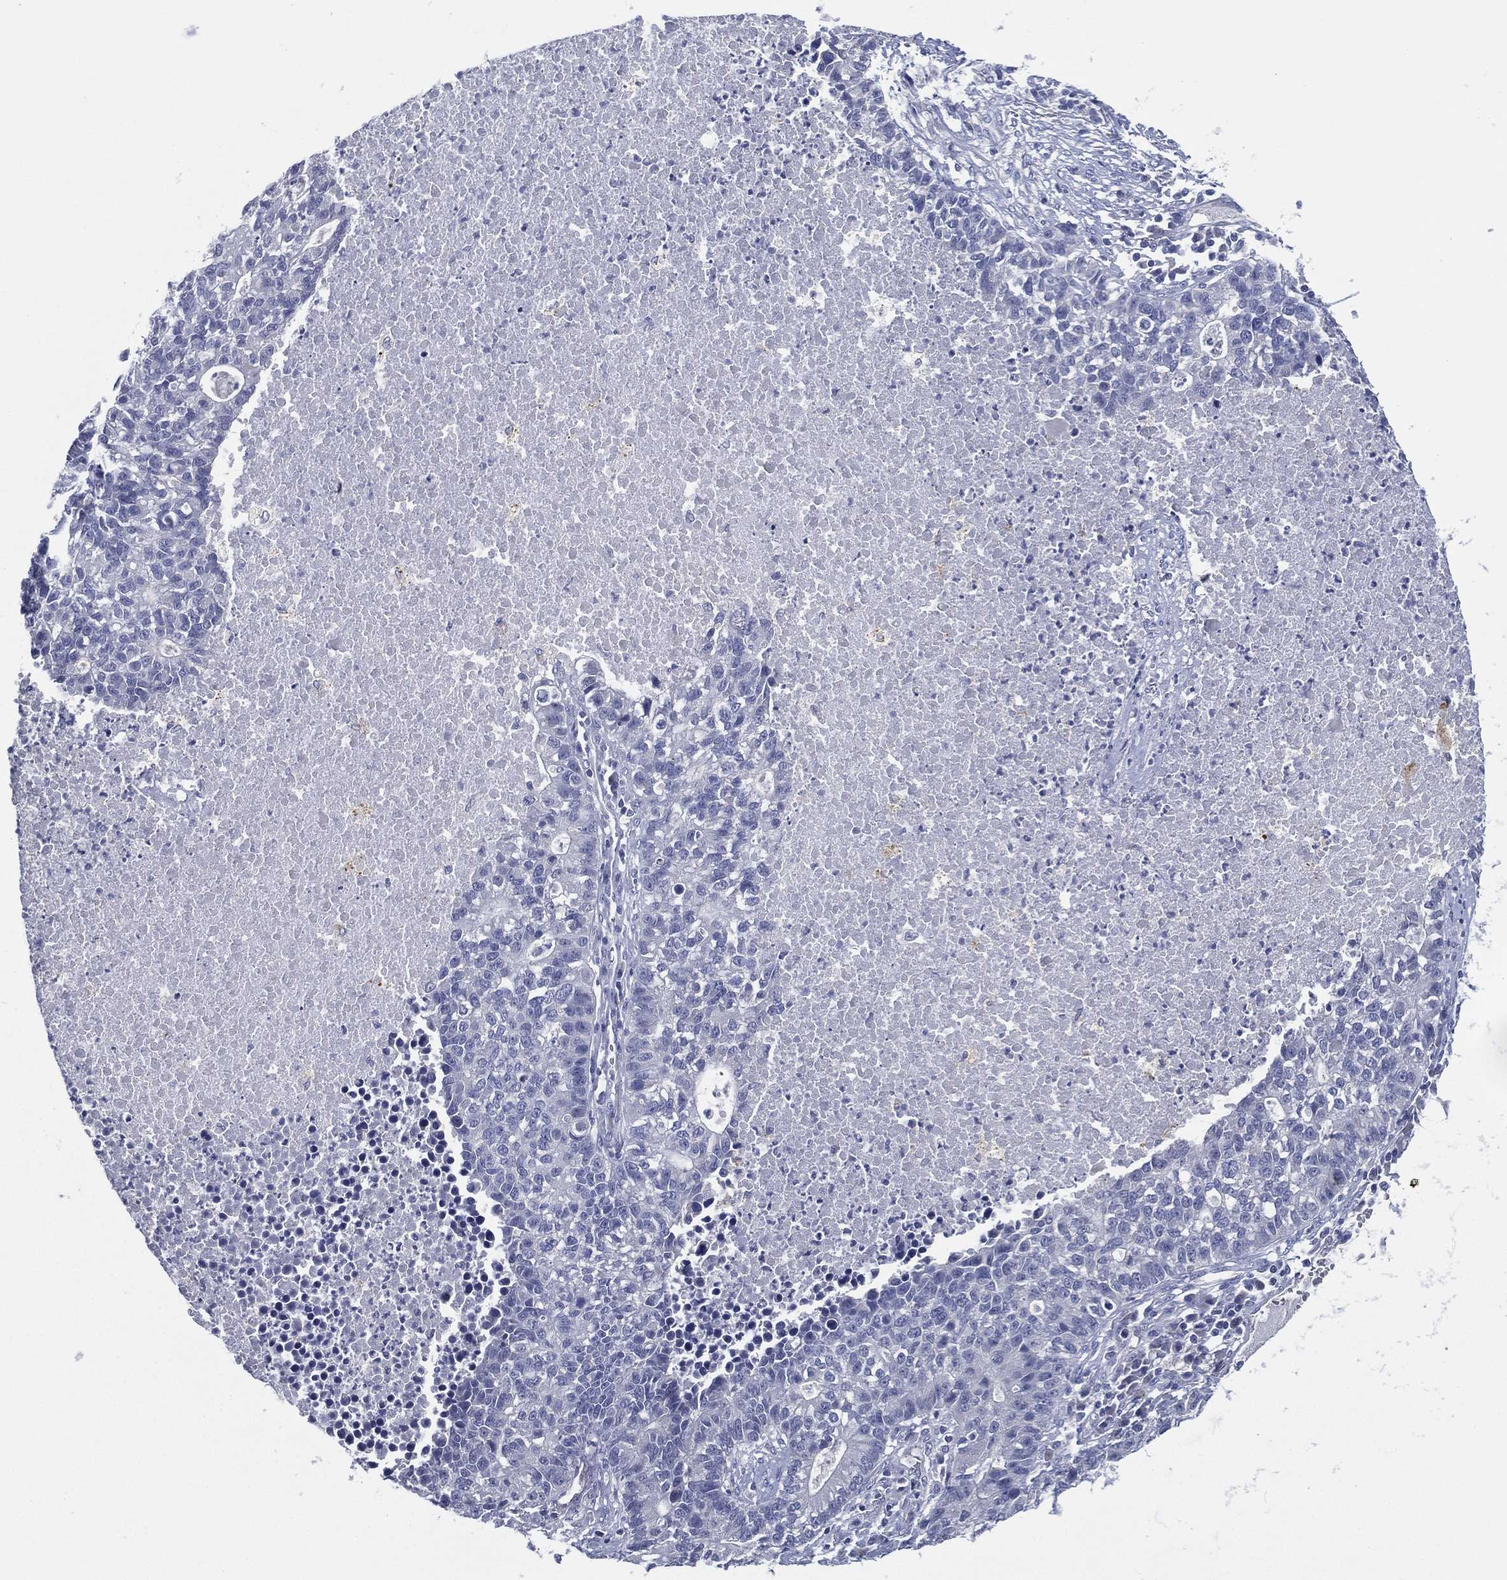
{"staining": {"intensity": "negative", "quantity": "none", "location": "none"}, "tissue": "lung cancer", "cell_type": "Tumor cells", "image_type": "cancer", "snomed": [{"axis": "morphology", "description": "Adenocarcinoma, NOS"}, {"axis": "topography", "description": "Lung"}], "caption": "Tumor cells show no significant protein staining in adenocarcinoma (lung).", "gene": "SLC13A4", "patient": {"sex": "male", "age": 57}}